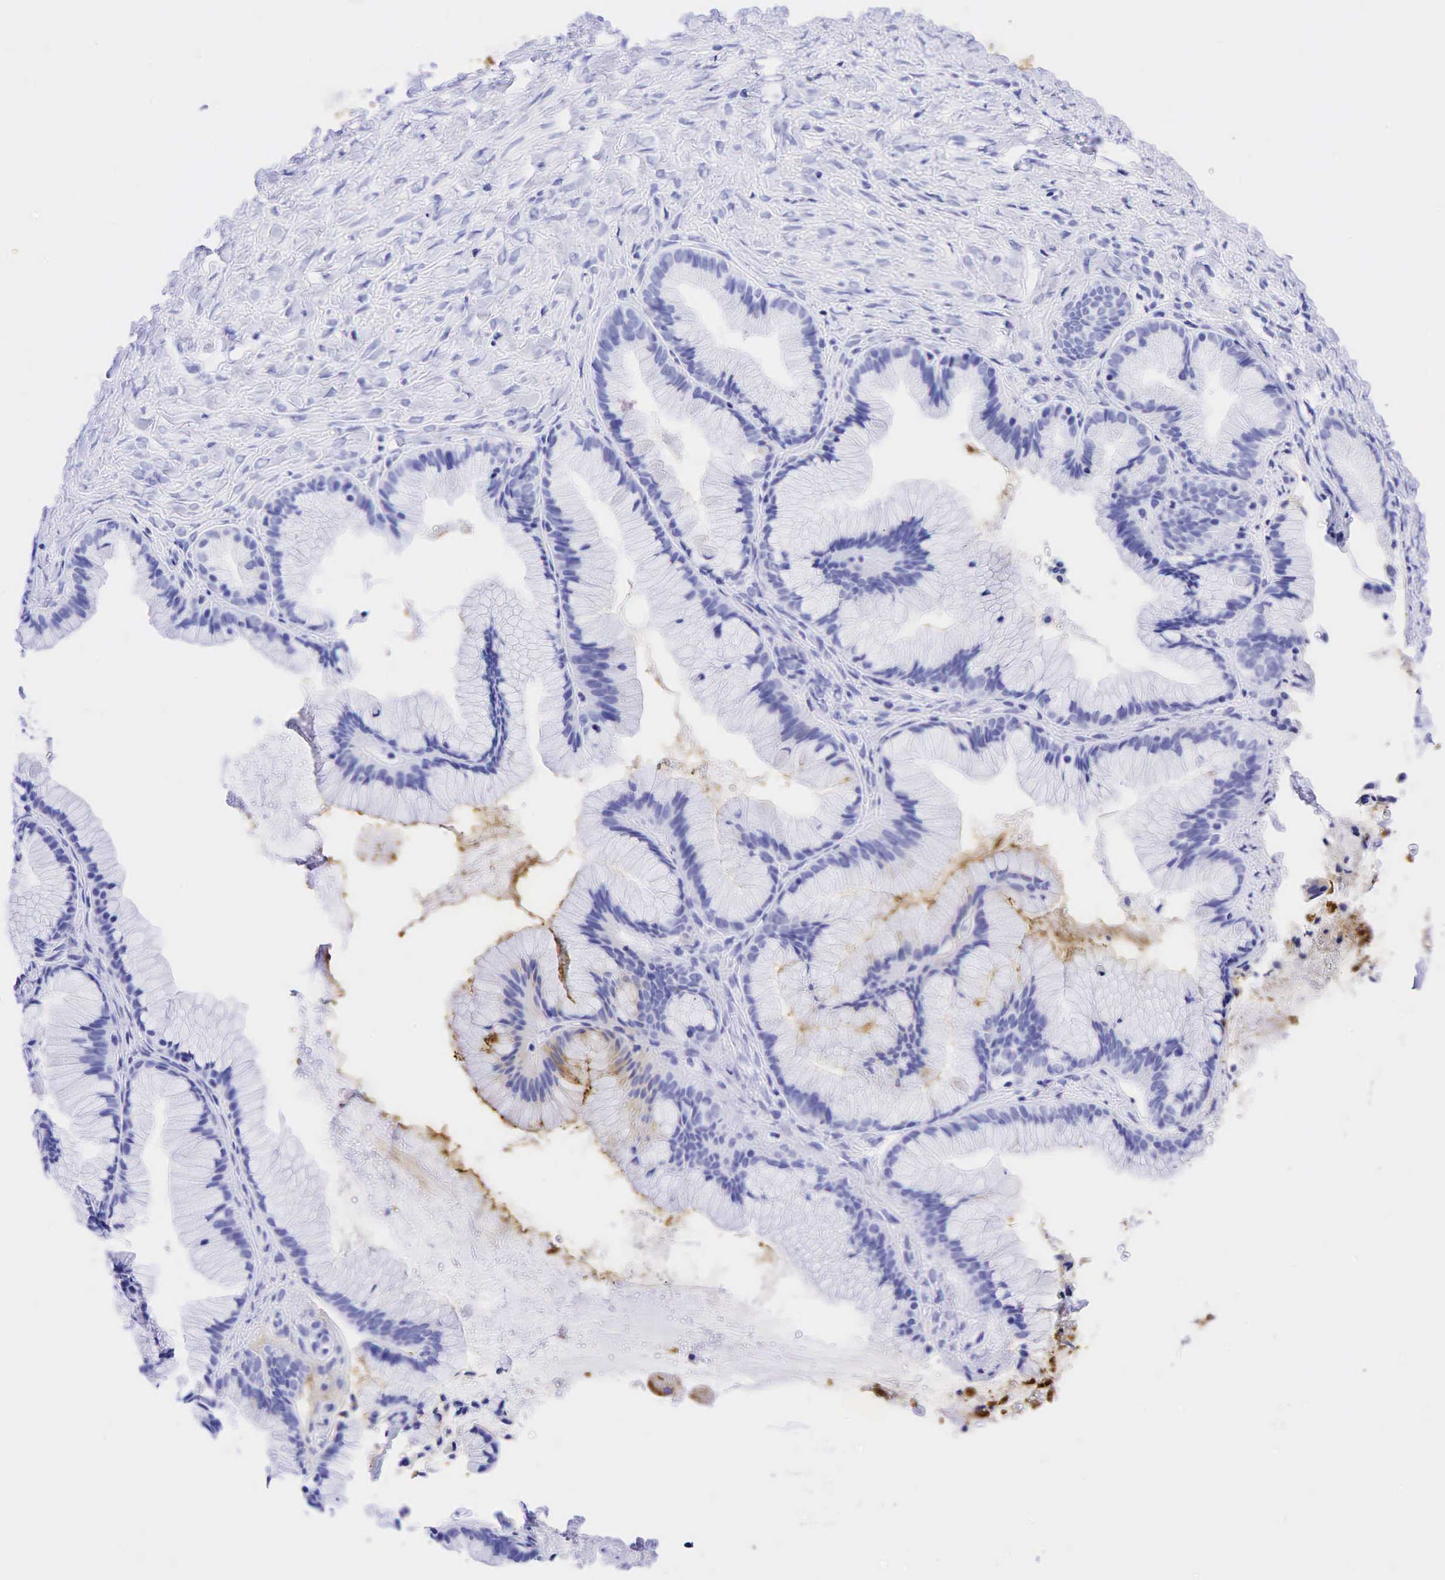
{"staining": {"intensity": "moderate", "quantity": "<25%", "location": "cytoplasmic/membranous"}, "tissue": "ovarian cancer", "cell_type": "Tumor cells", "image_type": "cancer", "snomed": [{"axis": "morphology", "description": "Cystadenocarcinoma, mucinous, NOS"}, {"axis": "topography", "description": "Ovary"}], "caption": "Protein staining of ovarian mucinous cystadenocarcinoma tissue reveals moderate cytoplasmic/membranous positivity in about <25% of tumor cells.", "gene": "CEACAM5", "patient": {"sex": "female", "age": 41}}